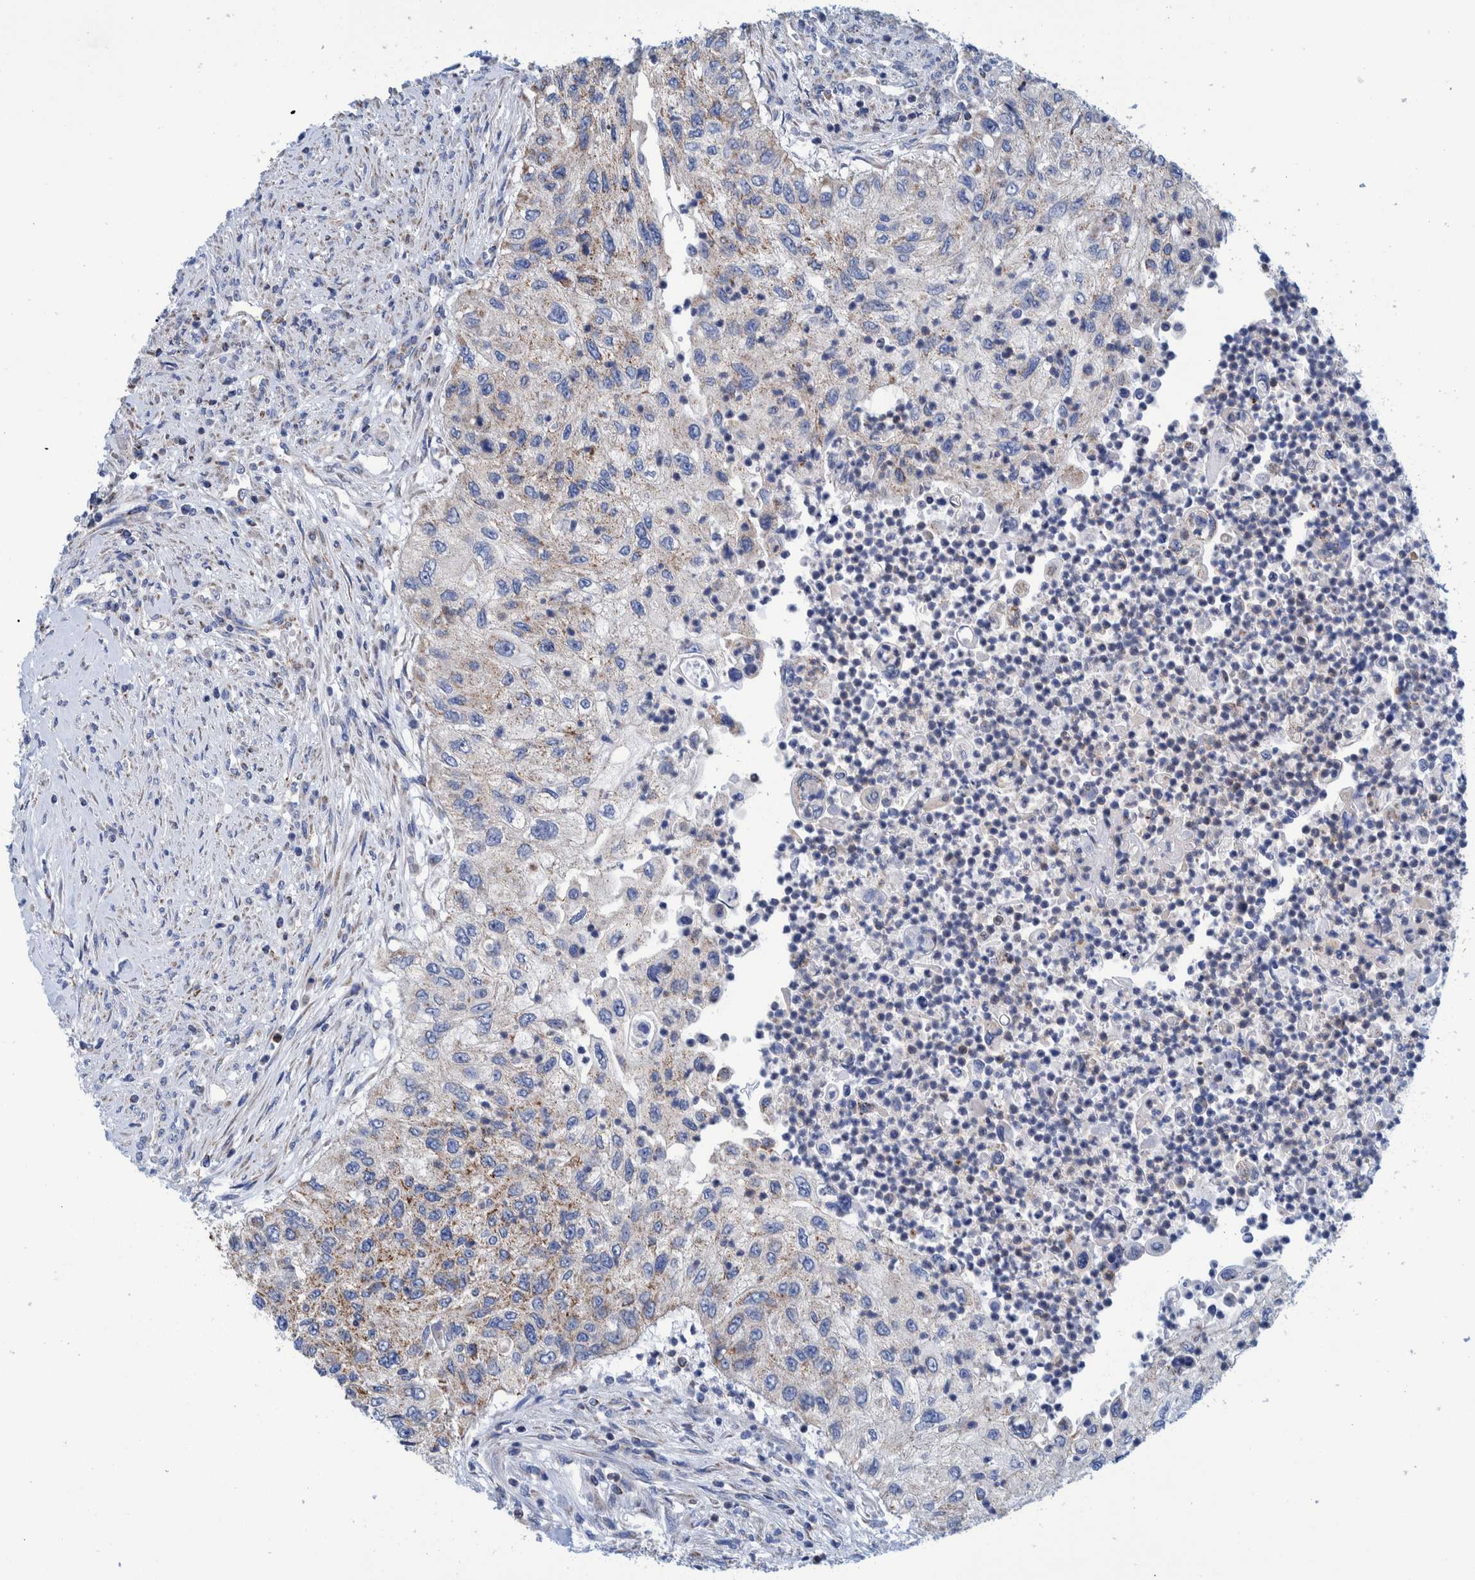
{"staining": {"intensity": "moderate", "quantity": "25%-75%", "location": "cytoplasmic/membranous"}, "tissue": "urothelial cancer", "cell_type": "Tumor cells", "image_type": "cancer", "snomed": [{"axis": "morphology", "description": "Urothelial carcinoma, High grade"}, {"axis": "topography", "description": "Urinary bladder"}], "caption": "IHC photomicrograph of neoplastic tissue: urothelial cancer stained using IHC shows medium levels of moderate protein expression localized specifically in the cytoplasmic/membranous of tumor cells, appearing as a cytoplasmic/membranous brown color.", "gene": "BZW2", "patient": {"sex": "female", "age": 60}}